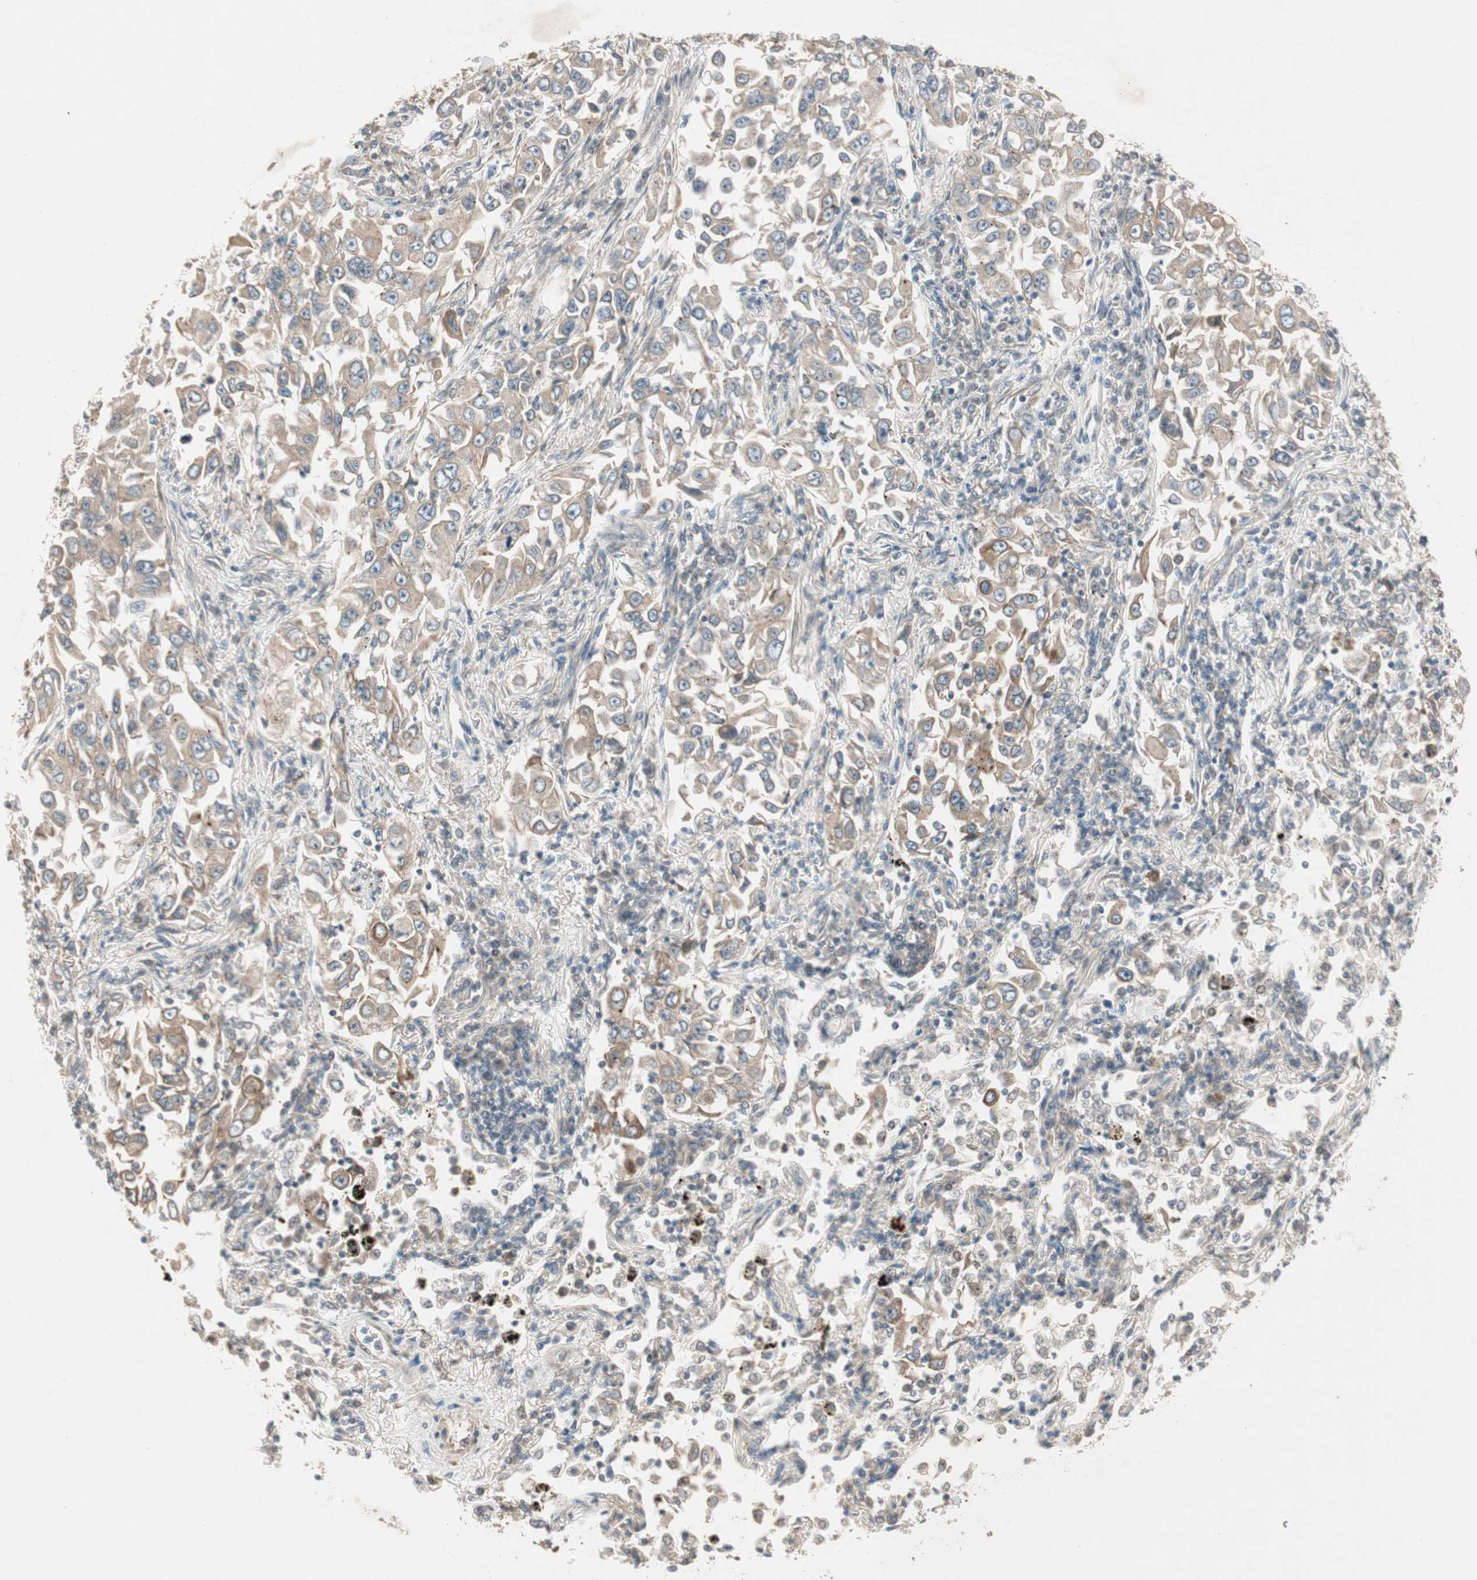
{"staining": {"intensity": "weak", "quantity": ">75%", "location": "cytoplasmic/membranous"}, "tissue": "lung cancer", "cell_type": "Tumor cells", "image_type": "cancer", "snomed": [{"axis": "morphology", "description": "Adenocarcinoma, NOS"}, {"axis": "topography", "description": "Lung"}], "caption": "Immunohistochemical staining of human lung cancer displays low levels of weak cytoplasmic/membranous expression in approximately >75% of tumor cells.", "gene": "PGBD1", "patient": {"sex": "male", "age": 84}}